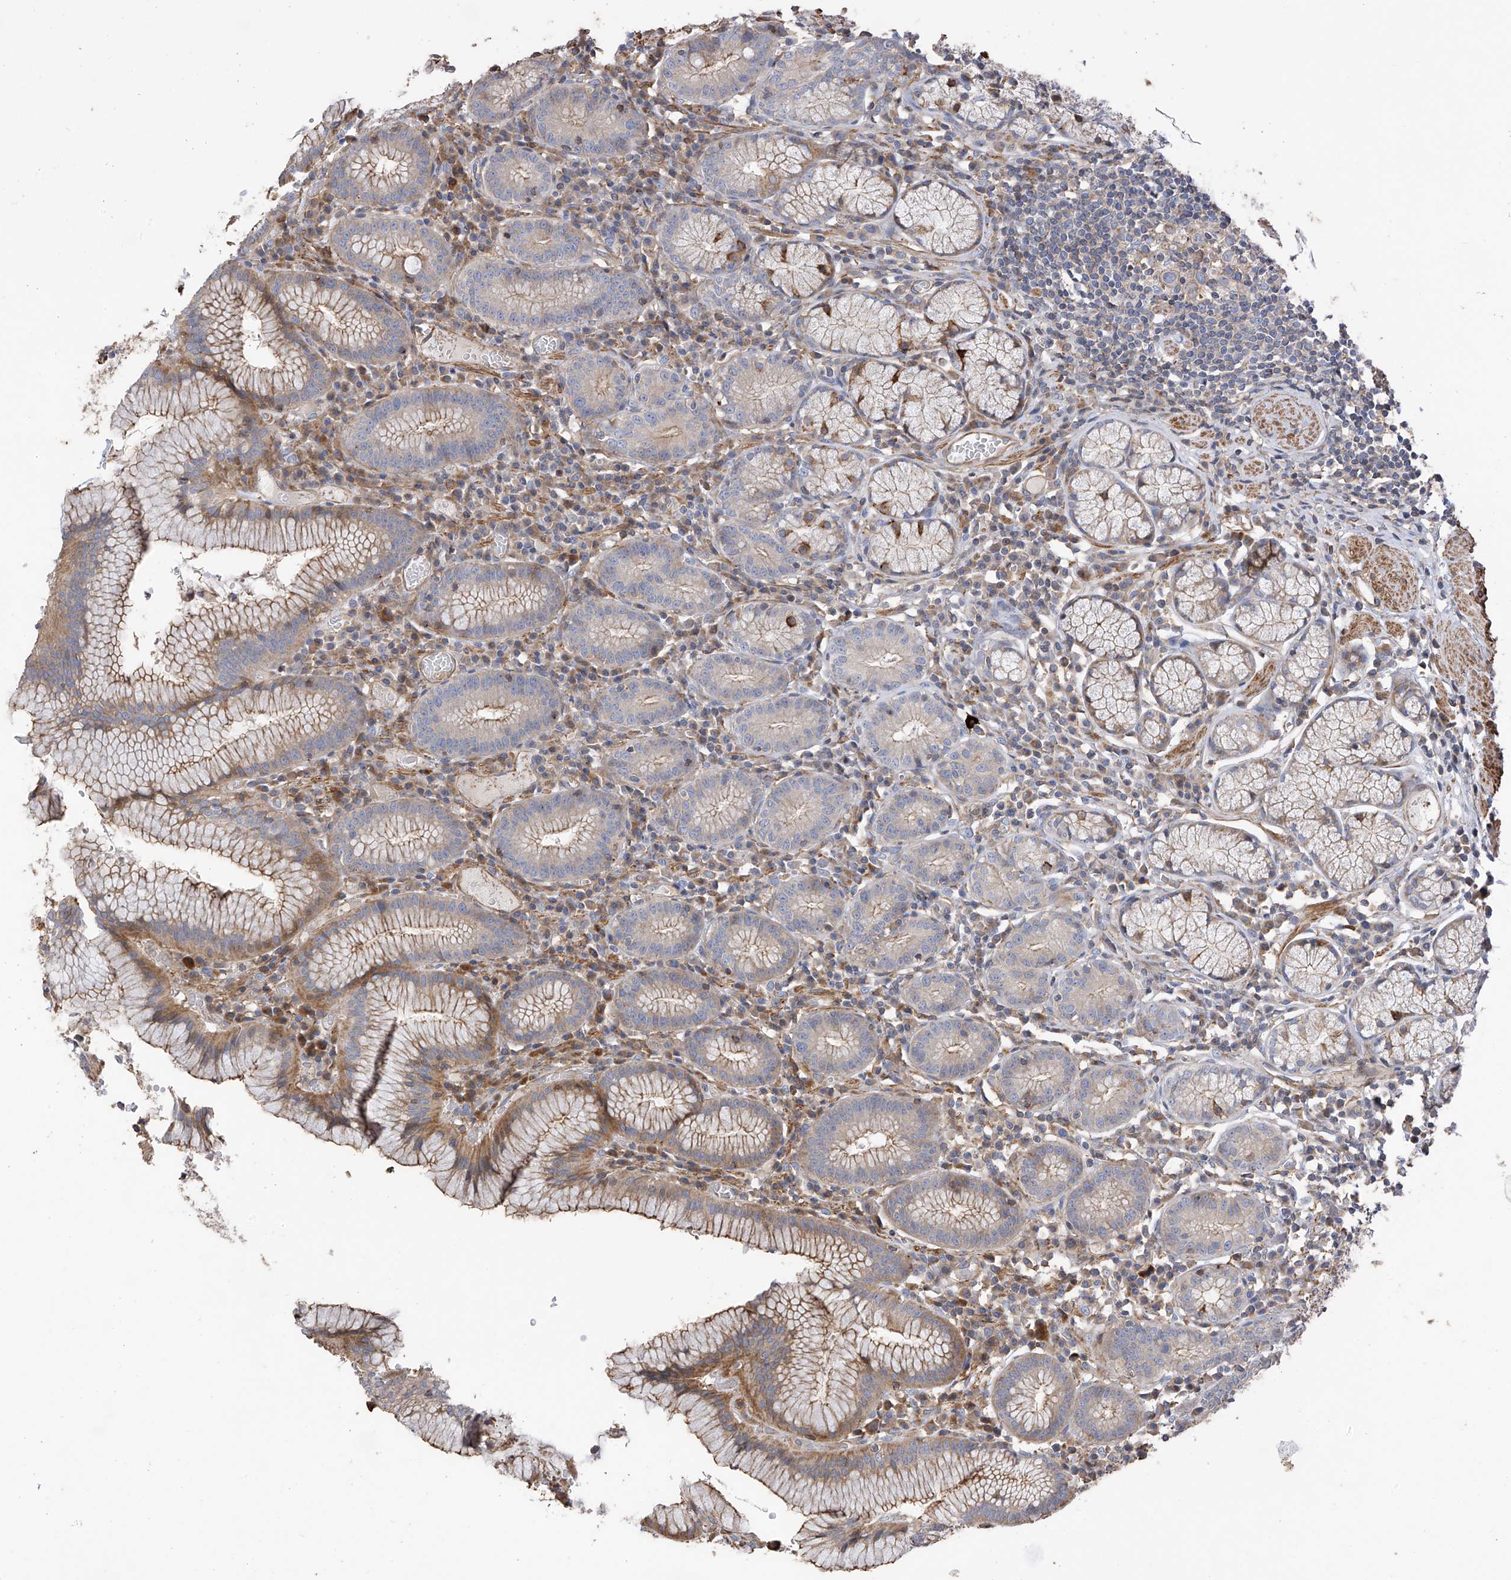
{"staining": {"intensity": "moderate", "quantity": "25%-75%", "location": "cytoplasmic/membranous"}, "tissue": "stomach", "cell_type": "Glandular cells", "image_type": "normal", "snomed": [{"axis": "morphology", "description": "Normal tissue, NOS"}, {"axis": "topography", "description": "Stomach"}], "caption": "Immunohistochemistry staining of normal stomach, which reveals medium levels of moderate cytoplasmic/membranous expression in approximately 25%-75% of glandular cells indicating moderate cytoplasmic/membranous protein staining. The staining was performed using DAB (brown) for protein detection and nuclei were counterstained in hematoxylin (blue).", "gene": "SLC43A3", "patient": {"sex": "male", "age": 55}}